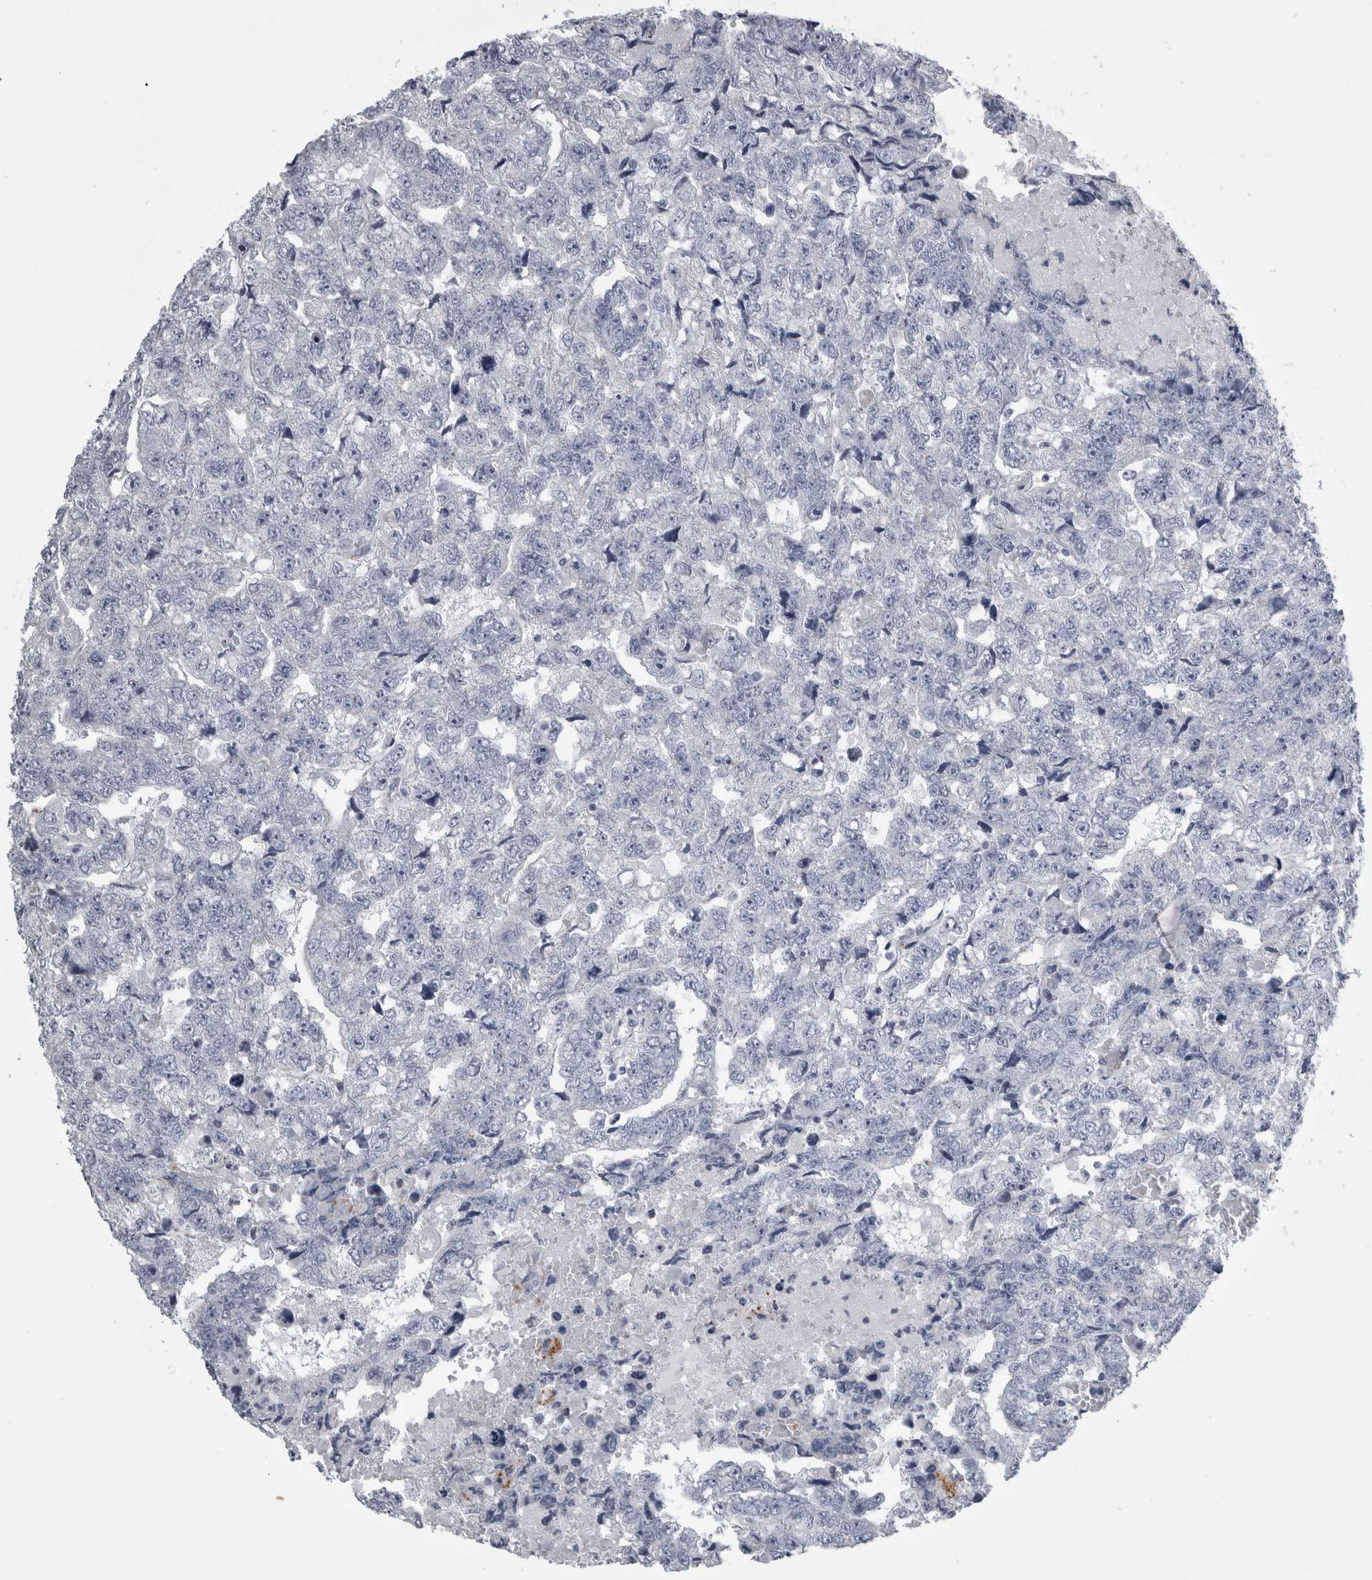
{"staining": {"intensity": "negative", "quantity": "none", "location": "none"}, "tissue": "testis cancer", "cell_type": "Tumor cells", "image_type": "cancer", "snomed": [{"axis": "morphology", "description": "Carcinoma, Embryonal, NOS"}, {"axis": "topography", "description": "Testis"}], "caption": "This image is of embryonal carcinoma (testis) stained with immunohistochemistry (IHC) to label a protein in brown with the nuclei are counter-stained blue. There is no positivity in tumor cells.", "gene": "ALDH8A1", "patient": {"sex": "male", "age": 36}}